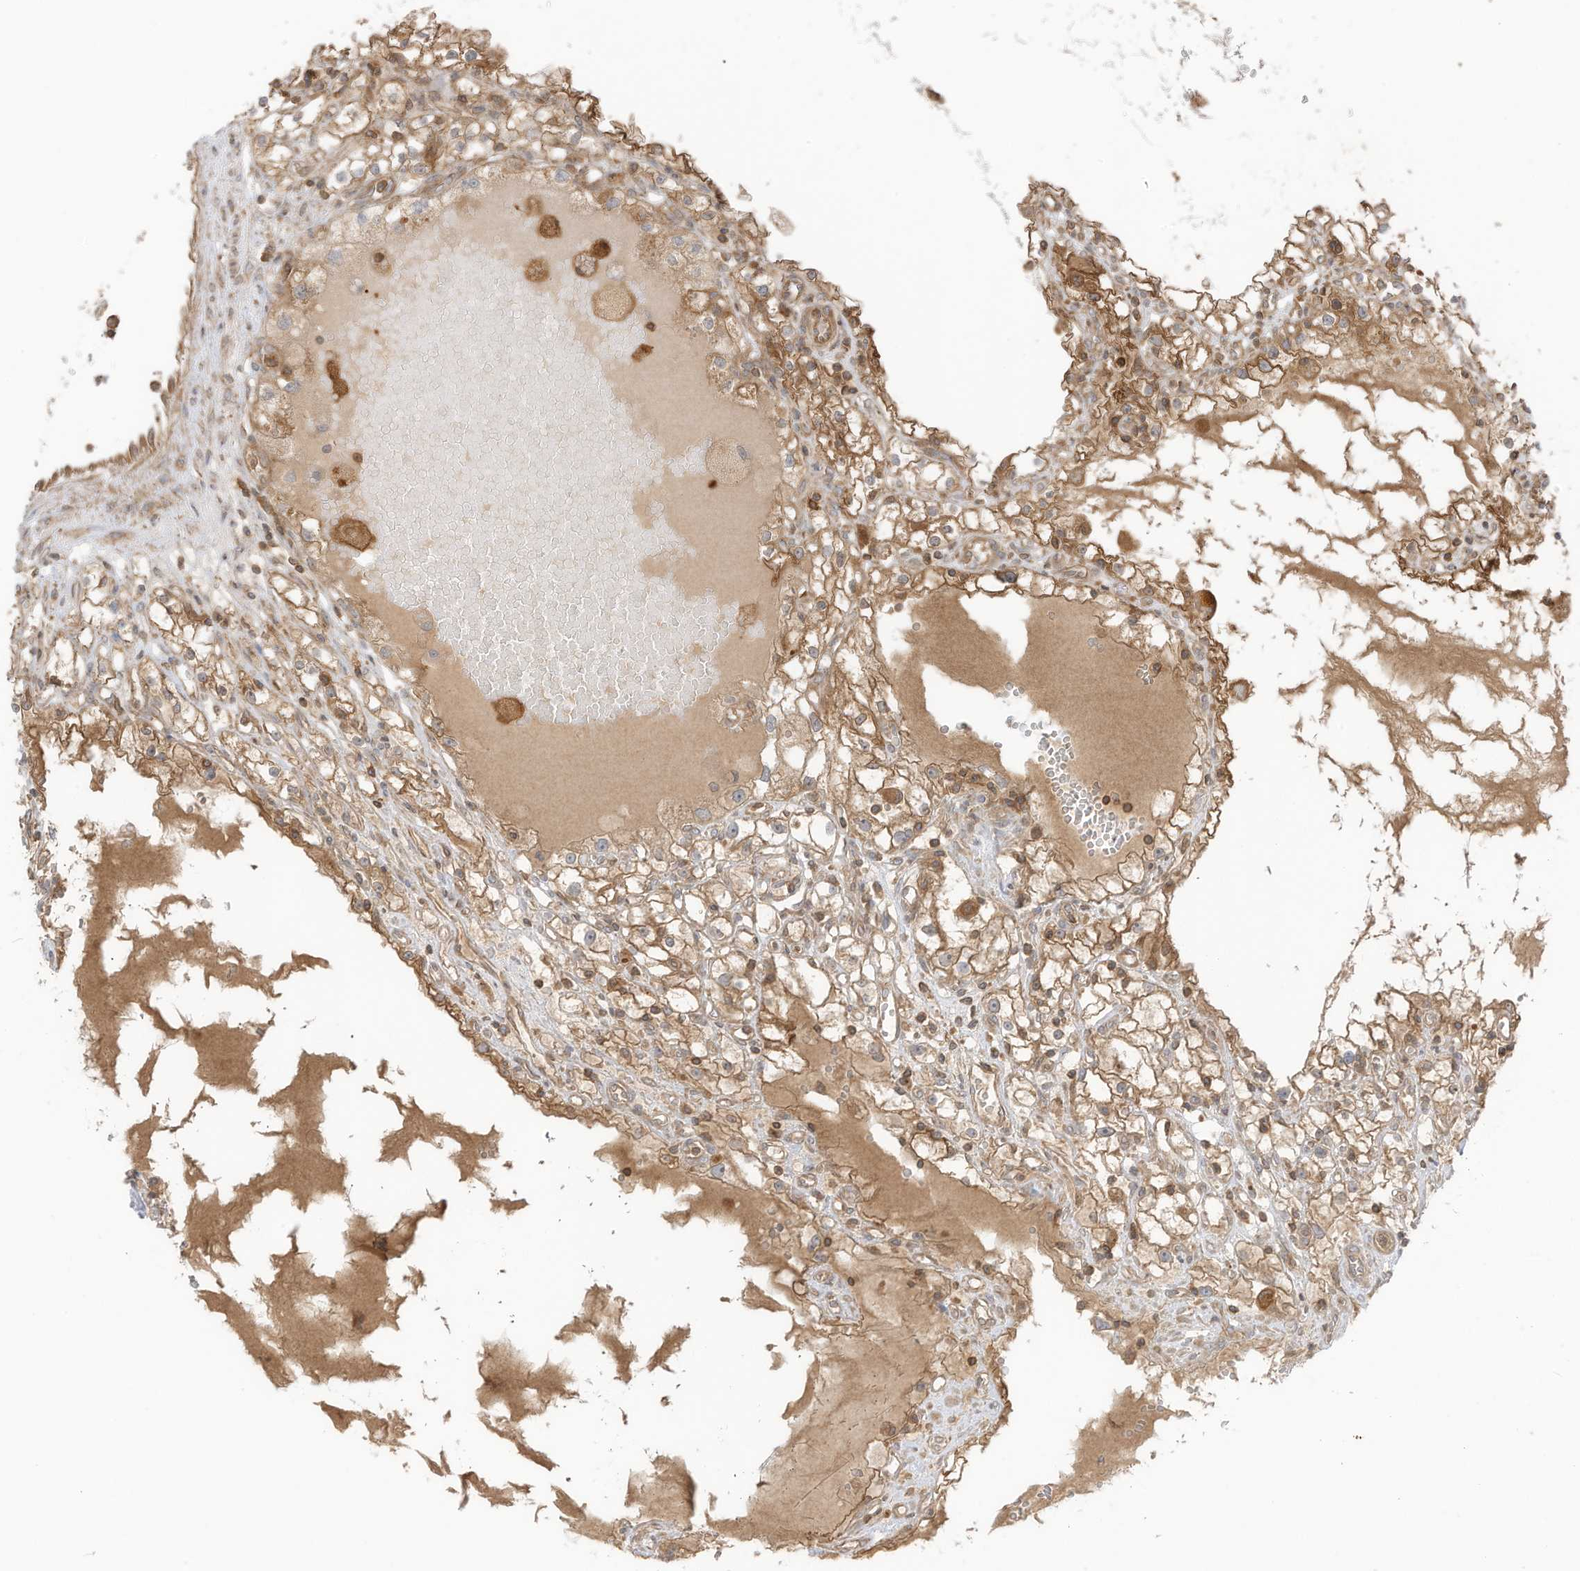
{"staining": {"intensity": "moderate", "quantity": ">75%", "location": "cytoplasmic/membranous"}, "tissue": "renal cancer", "cell_type": "Tumor cells", "image_type": "cancer", "snomed": [{"axis": "morphology", "description": "Adenocarcinoma, NOS"}, {"axis": "topography", "description": "Kidney"}], "caption": "This is a photomicrograph of IHC staining of adenocarcinoma (renal), which shows moderate staining in the cytoplasmic/membranous of tumor cells.", "gene": "SLC25A12", "patient": {"sex": "male", "age": 56}}